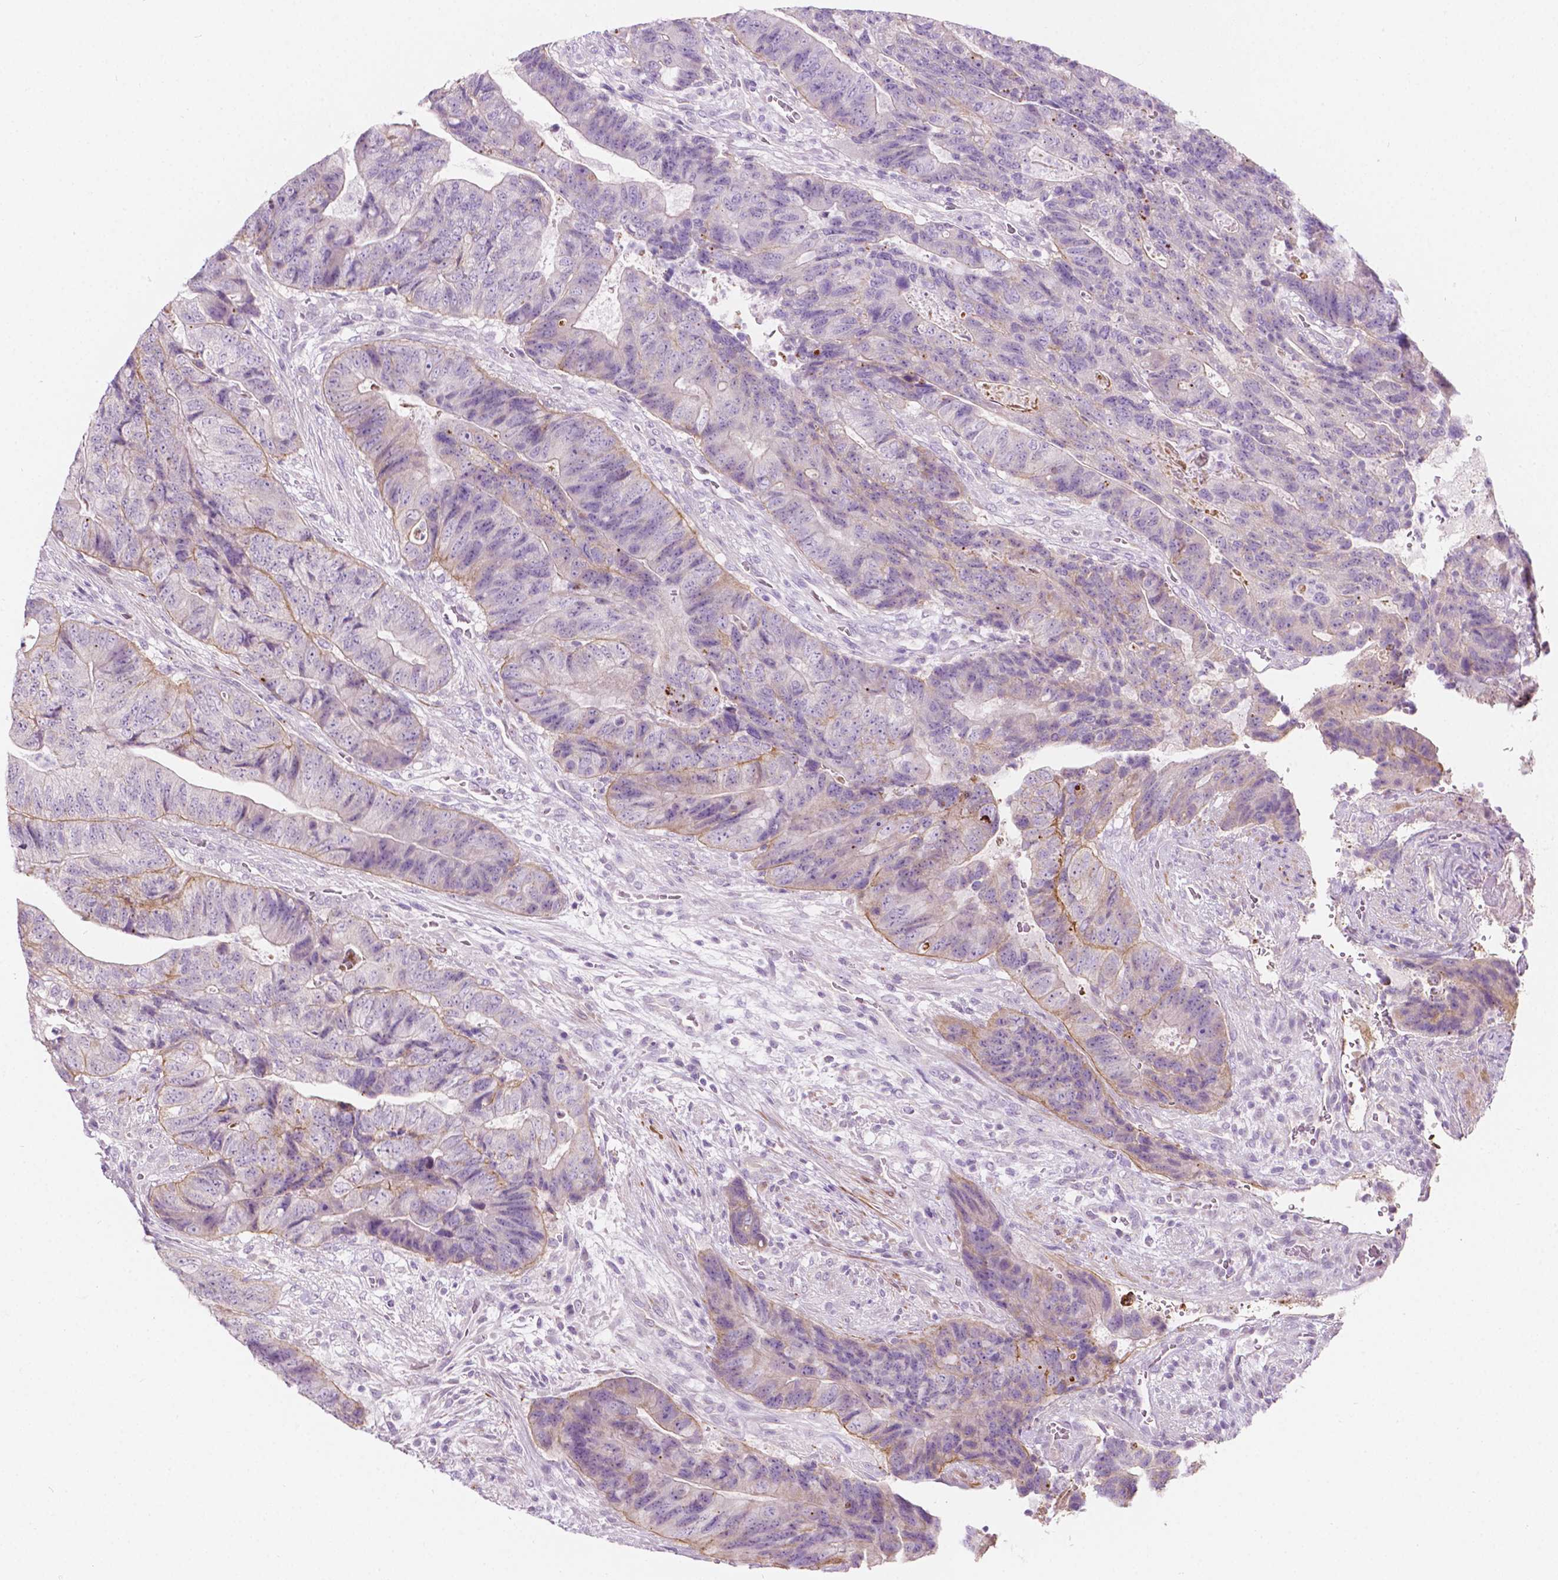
{"staining": {"intensity": "moderate", "quantity": "<25%", "location": "cytoplasmic/membranous"}, "tissue": "colorectal cancer", "cell_type": "Tumor cells", "image_type": "cancer", "snomed": [{"axis": "morphology", "description": "Normal tissue, NOS"}, {"axis": "morphology", "description": "Adenocarcinoma, NOS"}, {"axis": "topography", "description": "Colon"}], "caption": "A low amount of moderate cytoplasmic/membranous positivity is appreciated in approximately <25% of tumor cells in colorectal cancer tissue. Using DAB (brown) and hematoxylin (blue) stains, captured at high magnification using brightfield microscopy.", "gene": "NOS1AP", "patient": {"sex": "female", "age": 48}}